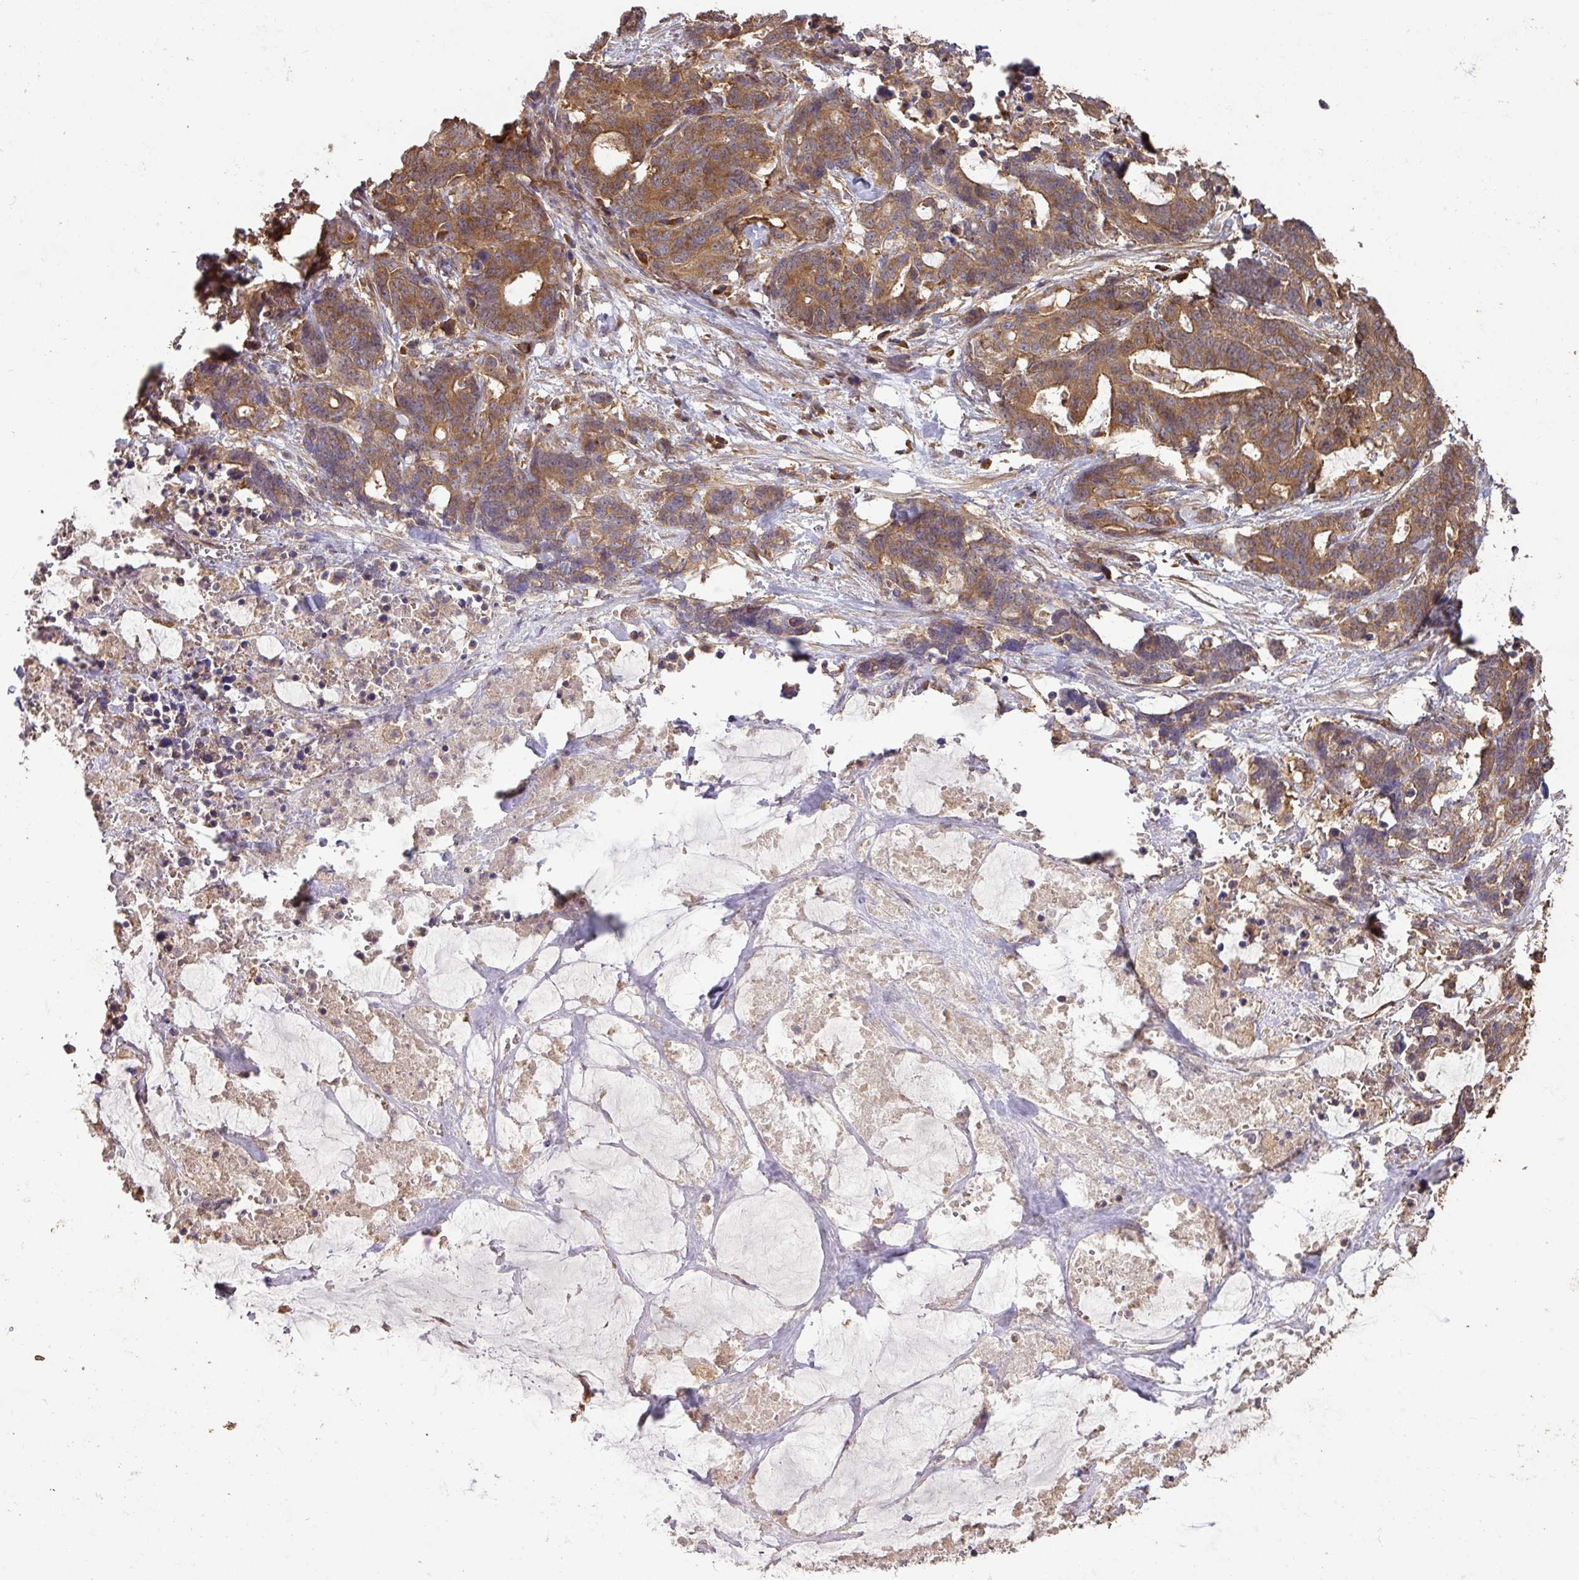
{"staining": {"intensity": "moderate", "quantity": ">75%", "location": "cytoplasmic/membranous"}, "tissue": "stomach cancer", "cell_type": "Tumor cells", "image_type": "cancer", "snomed": [{"axis": "morphology", "description": "Normal tissue, NOS"}, {"axis": "morphology", "description": "Adenocarcinoma, NOS"}, {"axis": "topography", "description": "Stomach"}], "caption": "Immunohistochemical staining of stomach cancer (adenocarcinoma) displays medium levels of moderate cytoplasmic/membranous staining in about >75% of tumor cells.", "gene": "GSPT1", "patient": {"sex": "female", "age": 64}}